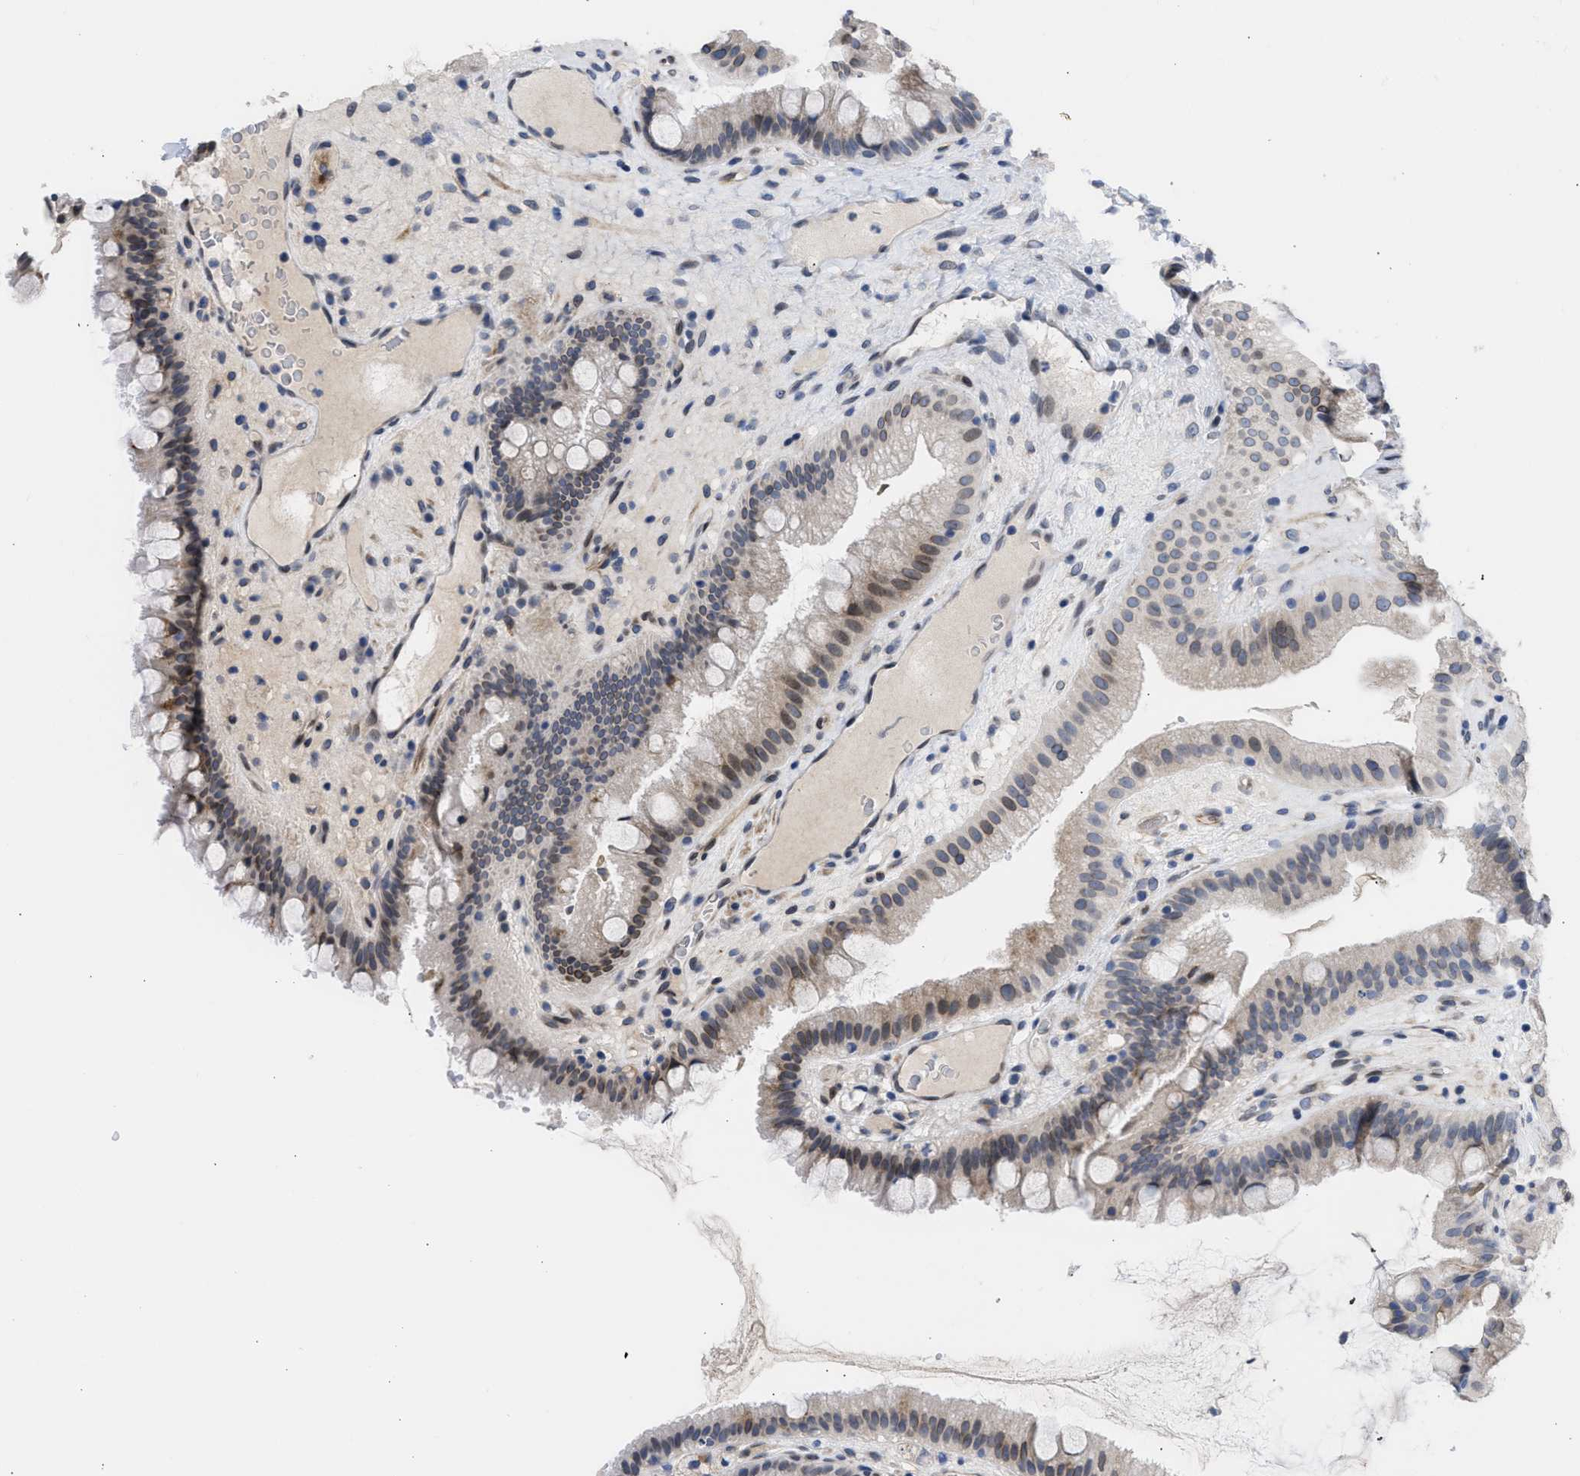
{"staining": {"intensity": "moderate", "quantity": "25%-75%", "location": "cytoplasmic/membranous,nuclear"}, "tissue": "gallbladder", "cell_type": "Glandular cells", "image_type": "normal", "snomed": [{"axis": "morphology", "description": "Normal tissue, NOS"}, {"axis": "topography", "description": "Gallbladder"}], "caption": "IHC of benign human gallbladder reveals medium levels of moderate cytoplasmic/membranous,nuclear expression in about 25%-75% of glandular cells. The staining was performed using DAB (3,3'-diaminobenzidine), with brown indicating positive protein expression. Nuclei are stained blue with hematoxylin.", "gene": "NUP35", "patient": {"sex": "male", "age": 49}}